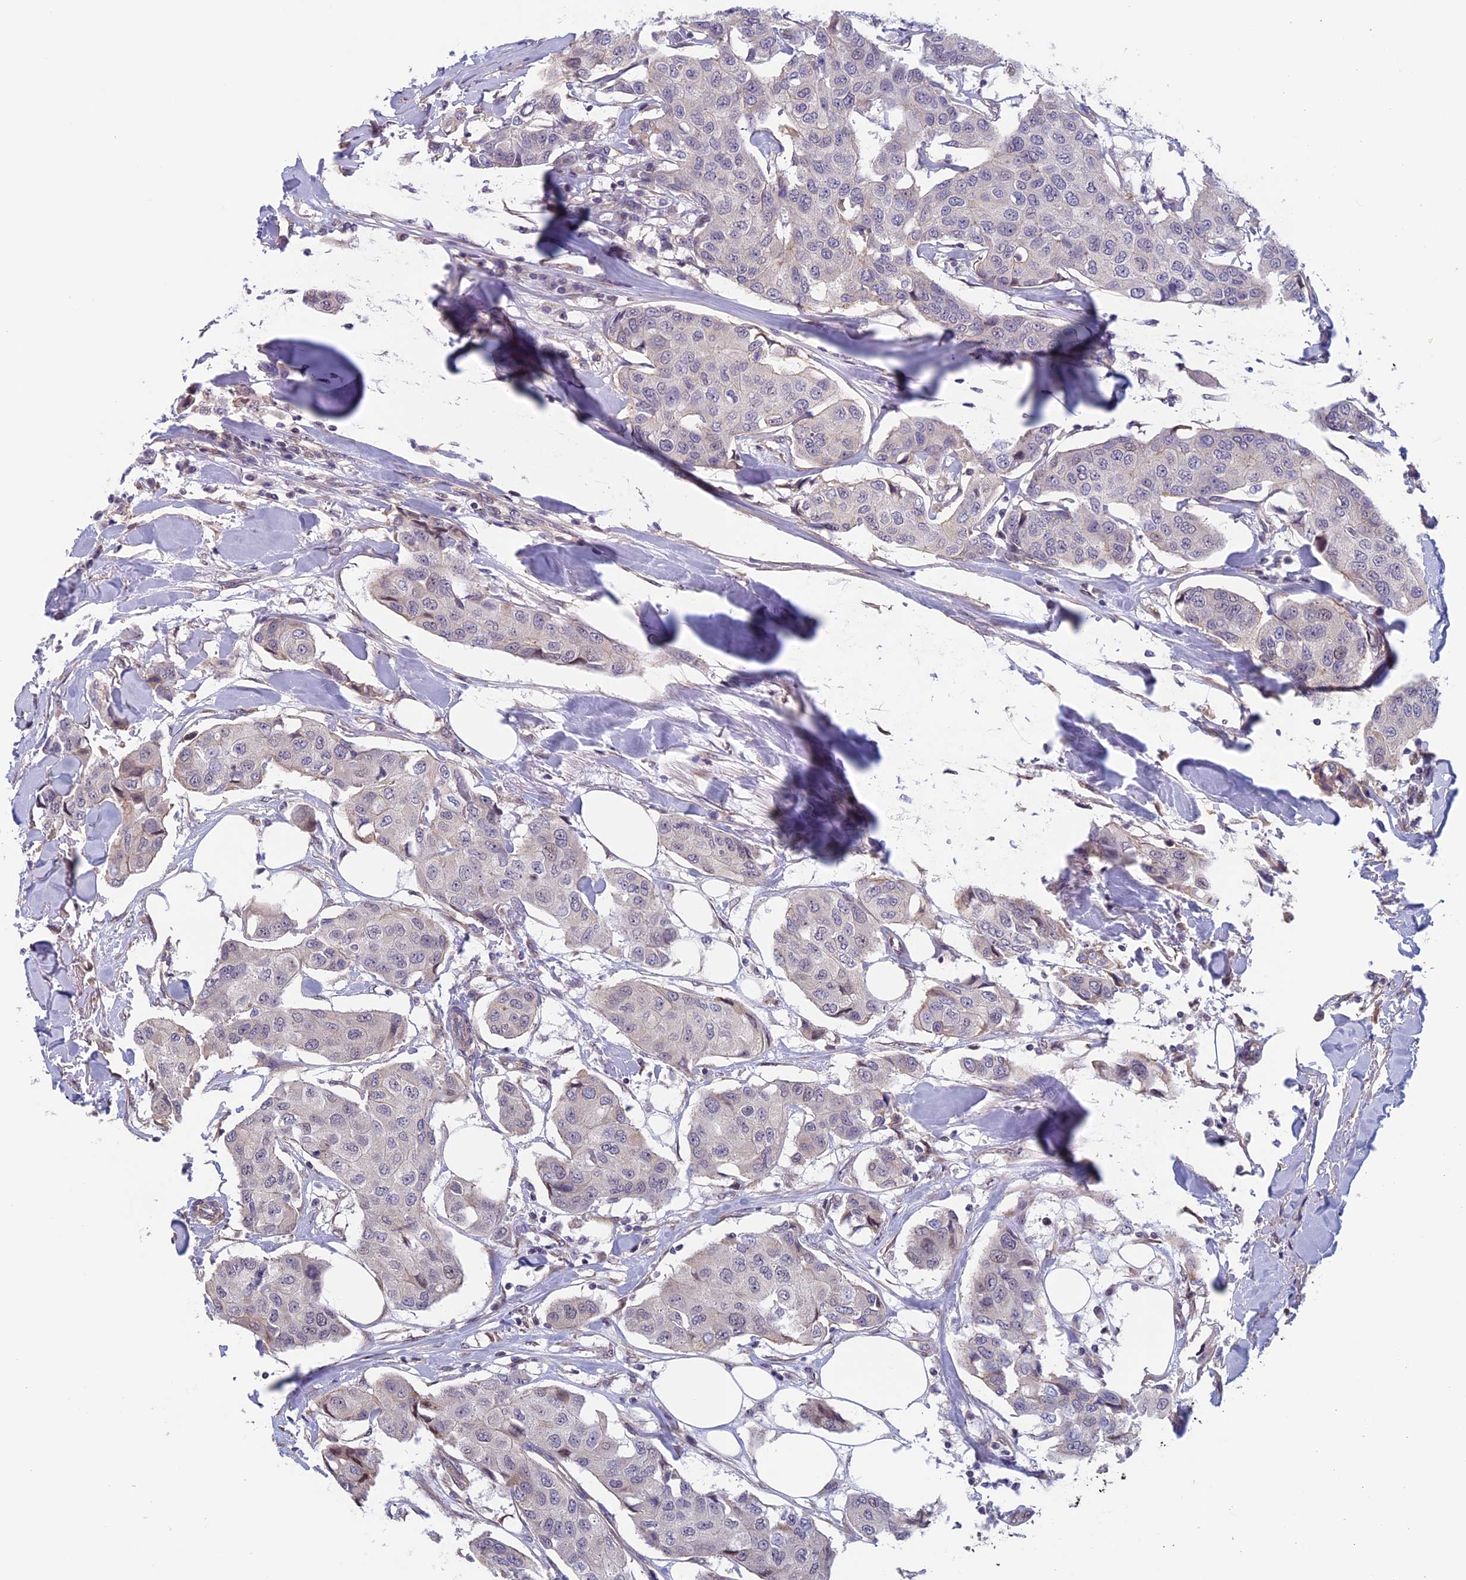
{"staining": {"intensity": "negative", "quantity": "none", "location": "none"}, "tissue": "breast cancer", "cell_type": "Tumor cells", "image_type": "cancer", "snomed": [{"axis": "morphology", "description": "Duct carcinoma"}, {"axis": "topography", "description": "Breast"}], "caption": "Immunohistochemistry histopathology image of neoplastic tissue: human breast intraductal carcinoma stained with DAB (3,3'-diaminobenzidine) exhibits no significant protein positivity in tumor cells.", "gene": "SLC1A6", "patient": {"sex": "female", "age": 80}}